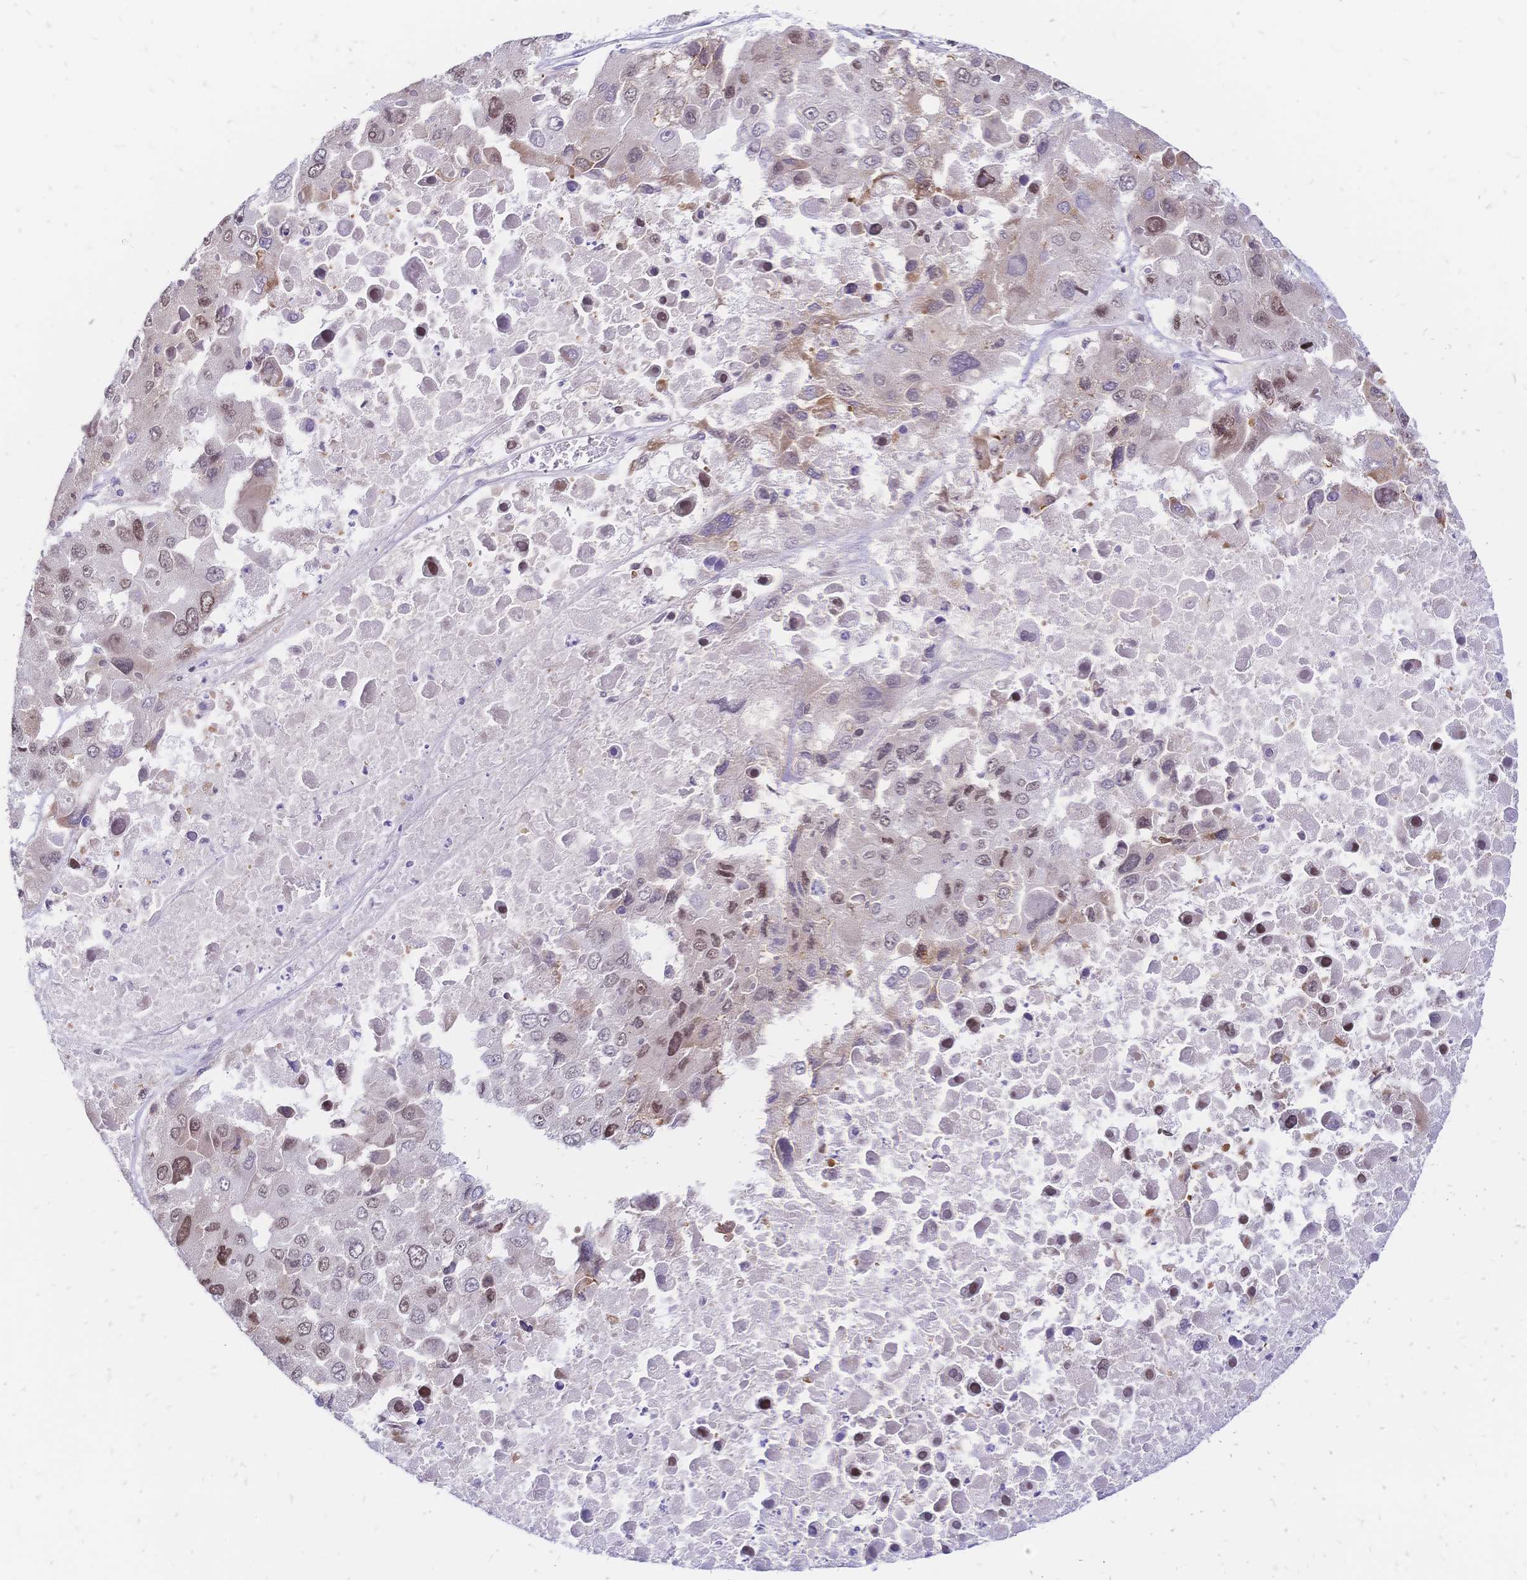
{"staining": {"intensity": "moderate", "quantity": "25%-75%", "location": "nuclear"}, "tissue": "liver cancer", "cell_type": "Tumor cells", "image_type": "cancer", "snomed": [{"axis": "morphology", "description": "Carcinoma, Hepatocellular, NOS"}, {"axis": "topography", "description": "Liver"}], "caption": "A histopathology image of liver cancer (hepatocellular carcinoma) stained for a protein shows moderate nuclear brown staining in tumor cells.", "gene": "NFIC", "patient": {"sex": "female", "age": 41}}